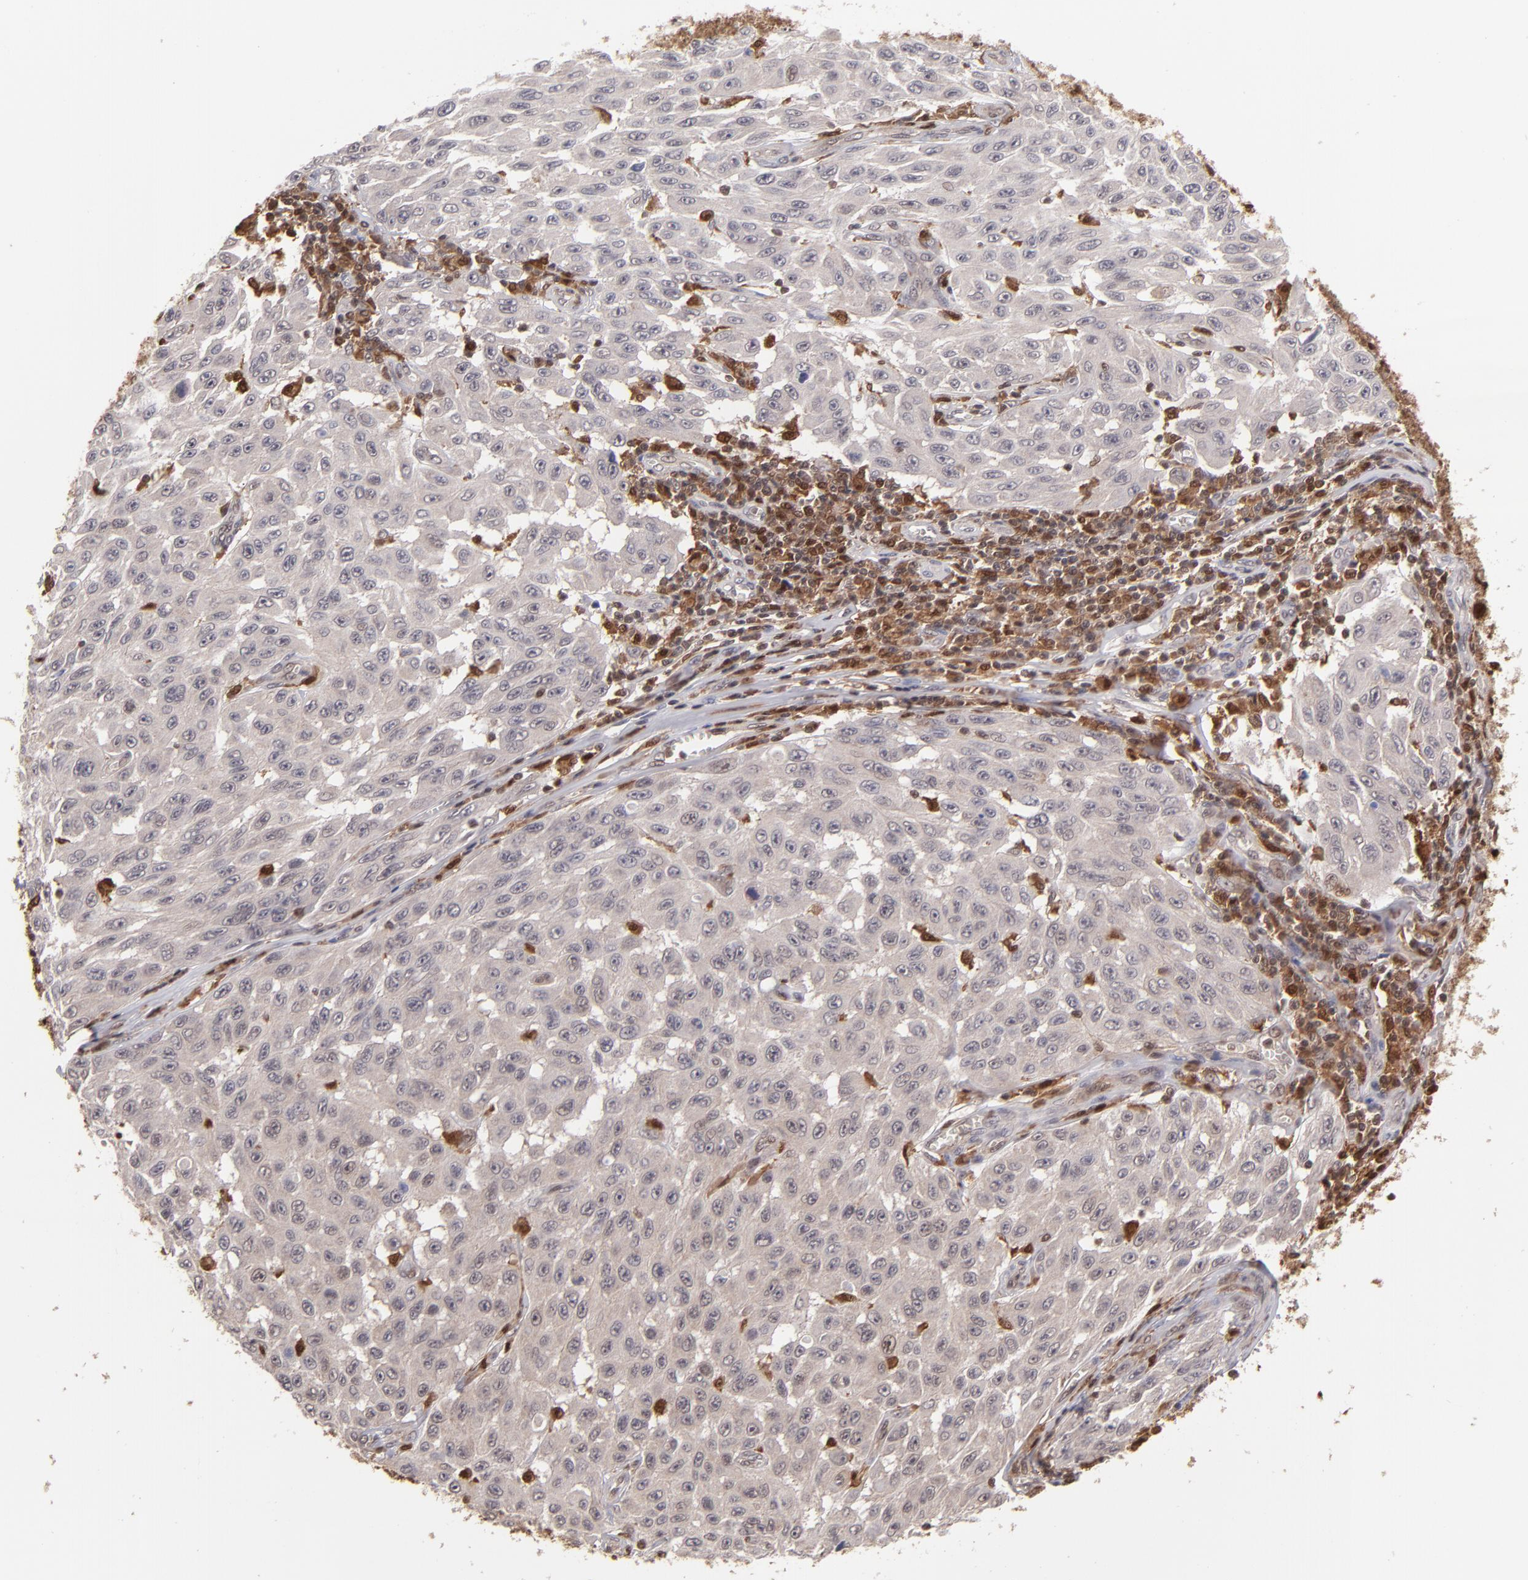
{"staining": {"intensity": "weak", "quantity": ">75%", "location": "cytoplasmic/membranous"}, "tissue": "melanoma", "cell_type": "Tumor cells", "image_type": "cancer", "snomed": [{"axis": "morphology", "description": "Malignant melanoma, NOS"}, {"axis": "topography", "description": "Skin"}], "caption": "A brown stain highlights weak cytoplasmic/membranous staining of a protein in human melanoma tumor cells.", "gene": "GRB2", "patient": {"sex": "male", "age": 30}}